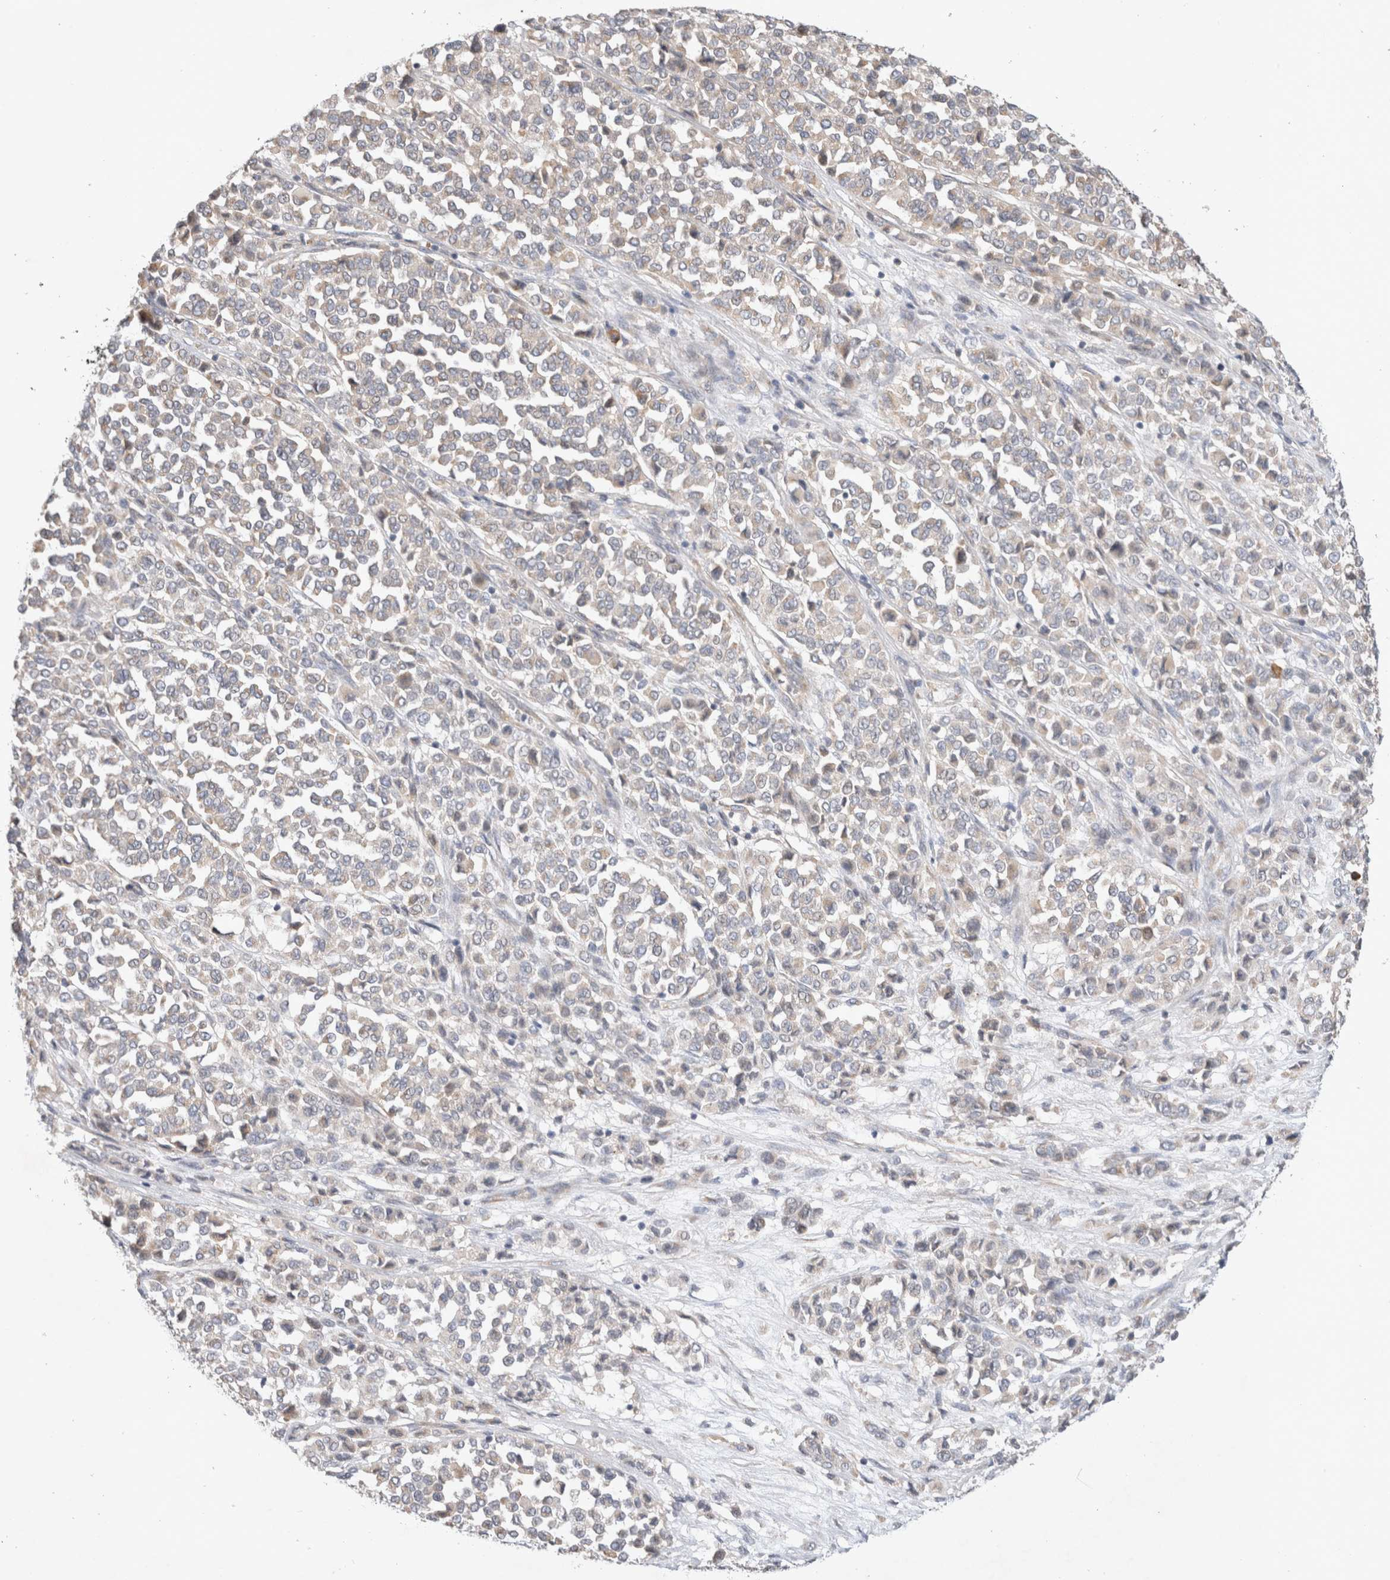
{"staining": {"intensity": "weak", "quantity": "<25%", "location": "cytoplasmic/membranous"}, "tissue": "melanoma", "cell_type": "Tumor cells", "image_type": "cancer", "snomed": [{"axis": "morphology", "description": "Malignant melanoma, Metastatic site"}, {"axis": "topography", "description": "Pancreas"}], "caption": "Immunohistochemical staining of melanoma exhibits no significant staining in tumor cells.", "gene": "NEDD4L", "patient": {"sex": "female", "age": 30}}